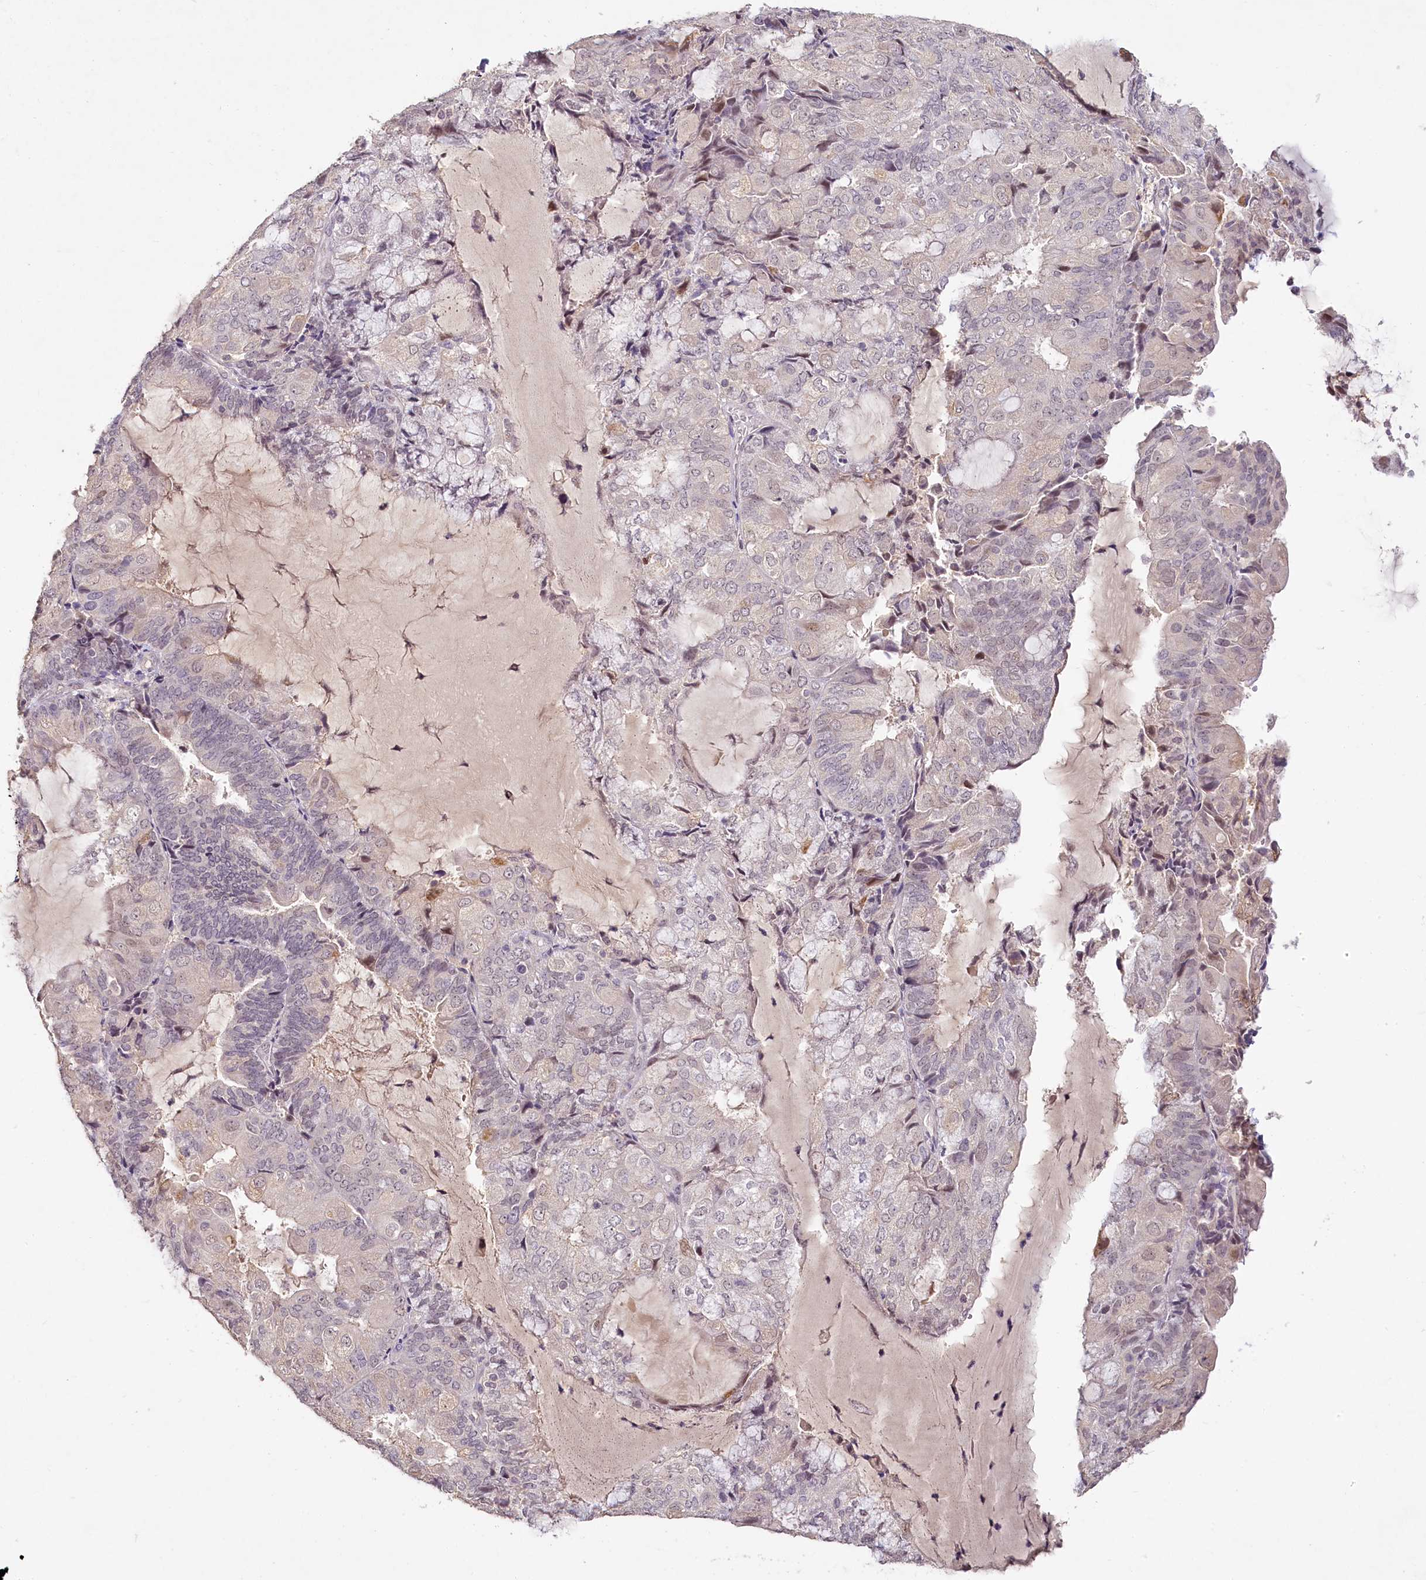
{"staining": {"intensity": "negative", "quantity": "none", "location": "none"}, "tissue": "endometrial cancer", "cell_type": "Tumor cells", "image_type": "cancer", "snomed": [{"axis": "morphology", "description": "Adenocarcinoma, NOS"}, {"axis": "topography", "description": "Endometrium"}], "caption": "The histopathology image shows no staining of tumor cells in adenocarcinoma (endometrial).", "gene": "MUCL1", "patient": {"sex": "female", "age": 81}}